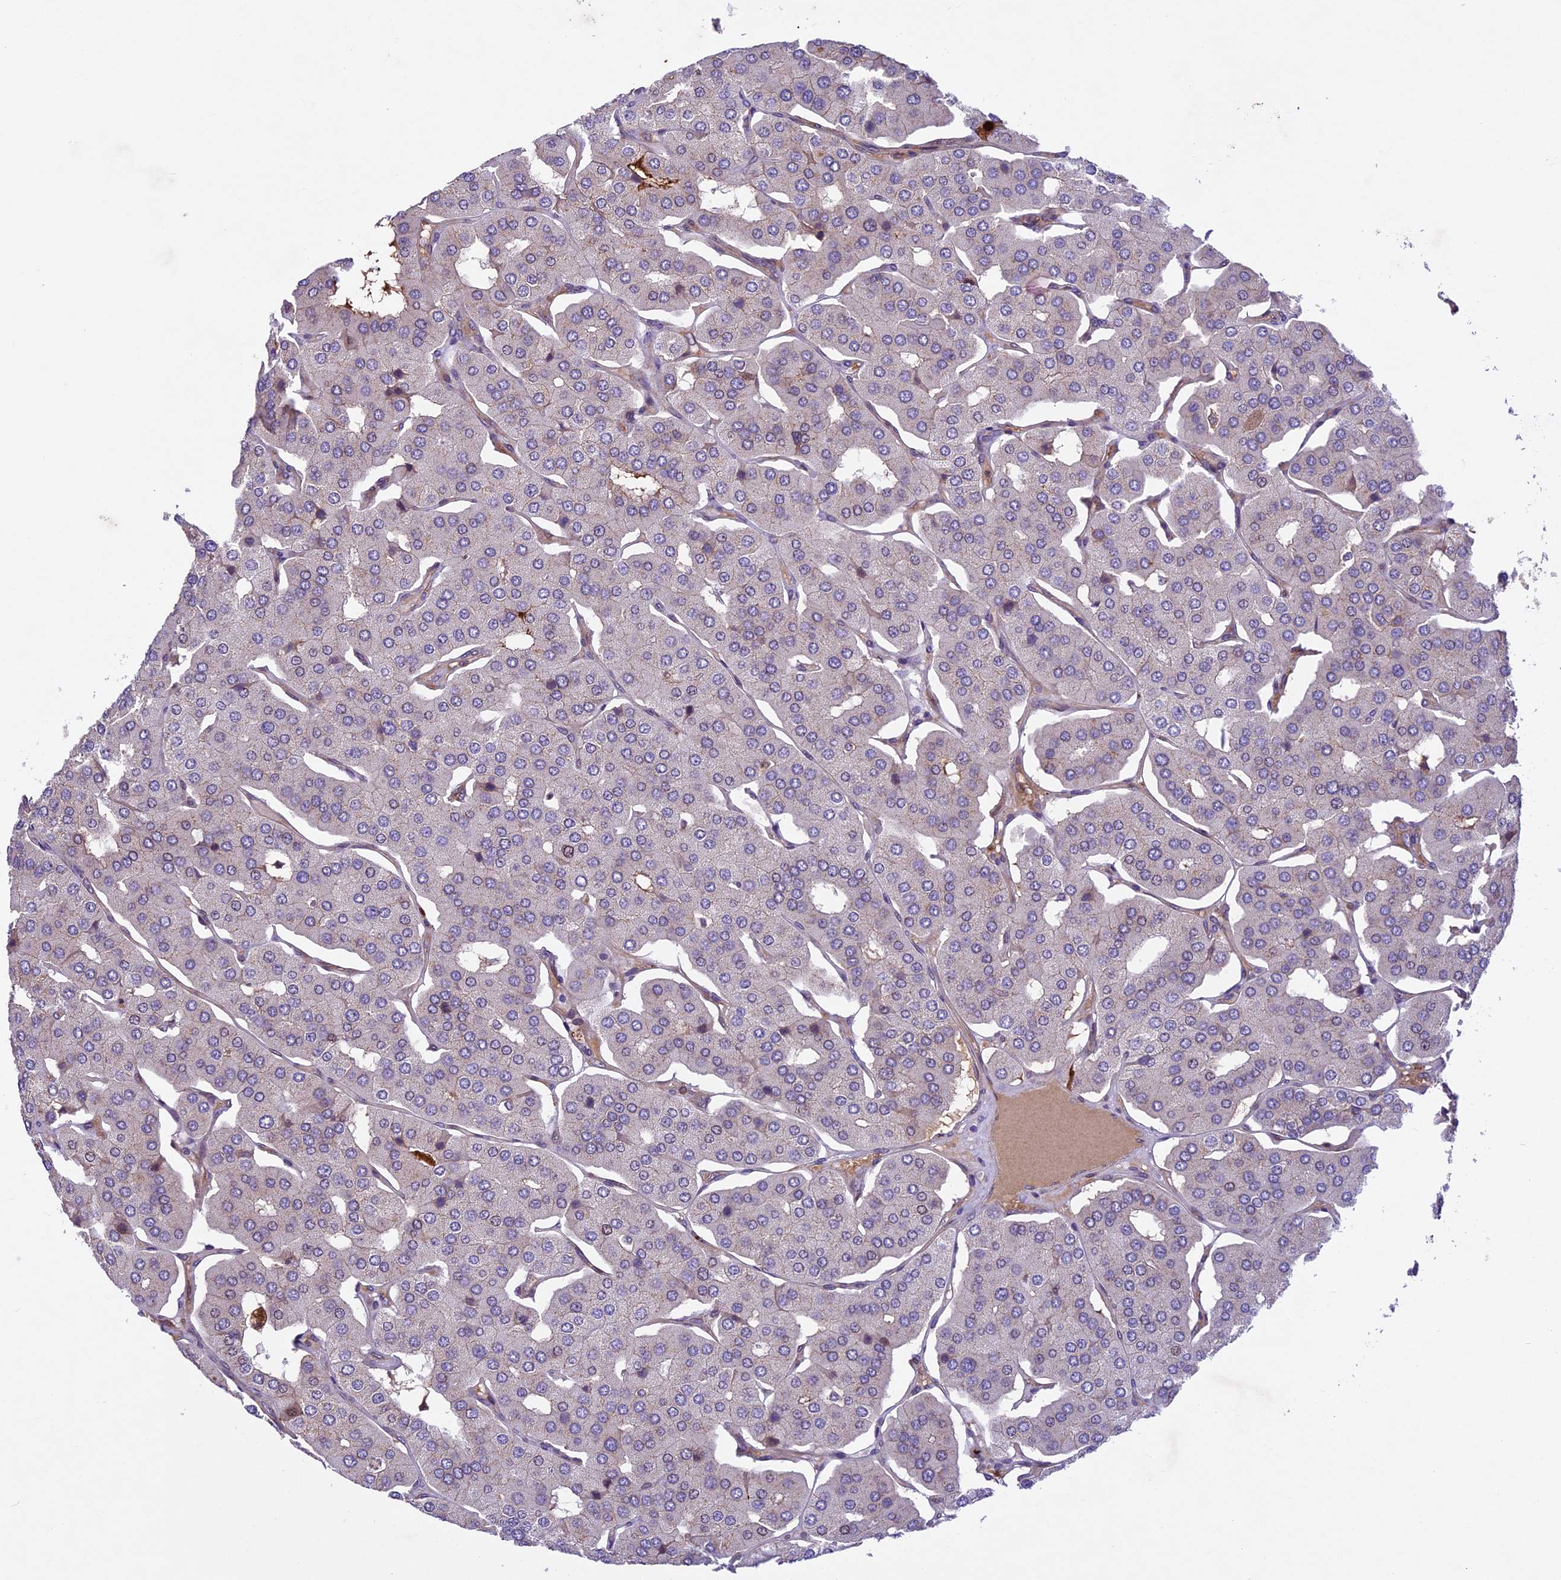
{"staining": {"intensity": "negative", "quantity": "none", "location": "none"}, "tissue": "parathyroid gland", "cell_type": "Glandular cells", "image_type": "normal", "snomed": [{"axis": "morphology", "description": "Normal tissue, NOS"}, {"axis": "morphology", "description": "Adenoma, NOS"}, {"axis": "topography", "description": "Parathyroid gland"}], "caption": "IHC of normal parathyroid gland exhibits no positivity in glandular cells. The staining was performed using DAB to visualize the protein expression in brown, while the nuclei were stained in blue with hematoxylin (Magnification: 20x).", "gene": "CCSER1", "patient": {"sex": "female", "age": 86}}